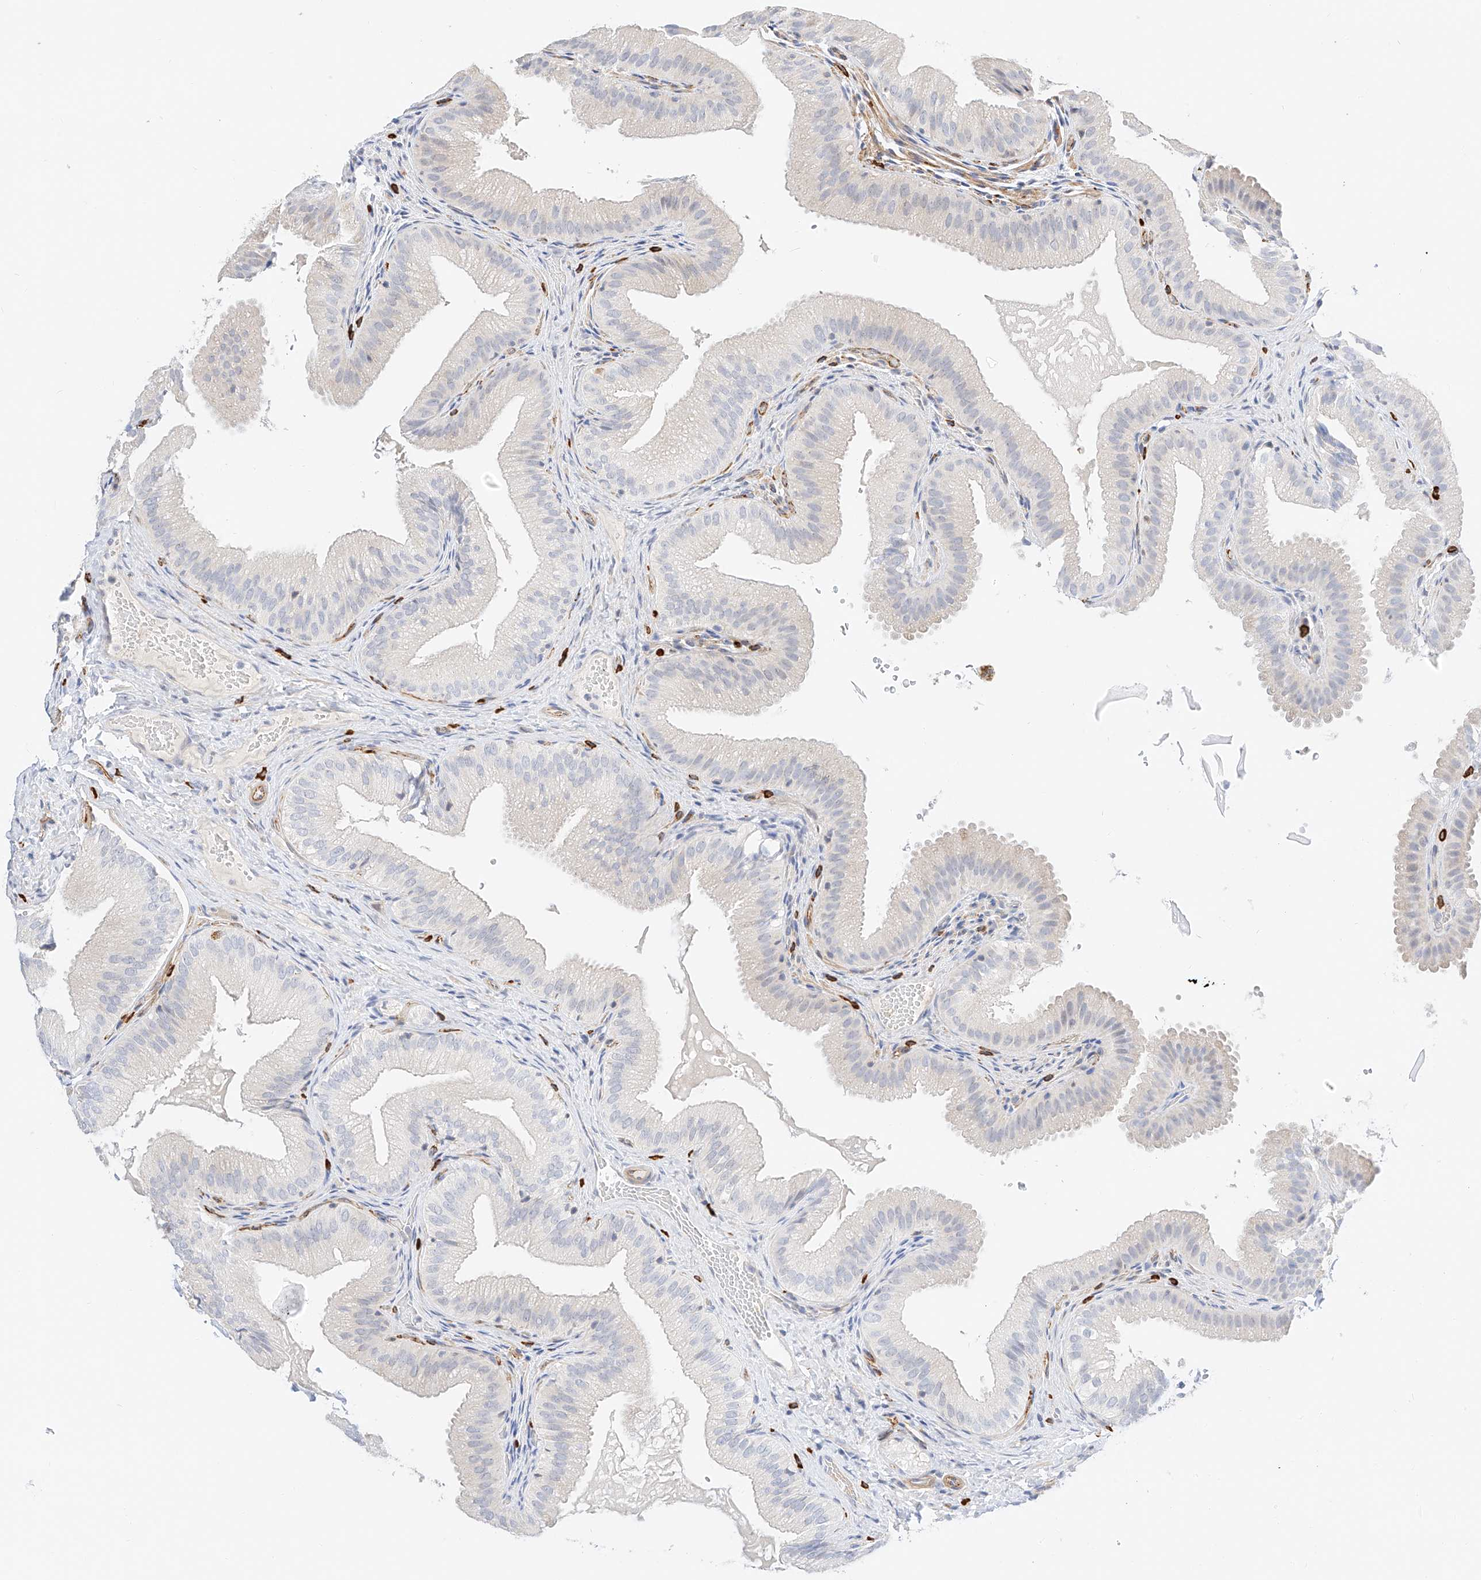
{"staining": {"intensity": "negative", "quantity": "none", "location": "none"}, "tissue": "gallbladder", "cell_type": "Glandular cells", "image_type": "normal", "snomed": [{"axis": "morphology", "description": "Normal tissue, NOS"}, {"axis": "topography", "description": "Gallbladder"}], "caption": "High power microscopy micrograph of an IHC histopathology image of benign gallbladder, revealing no significant positivity in glandular cells.", "gene": "CDCP2", "patient": {"sex": "female", "age": 30}}